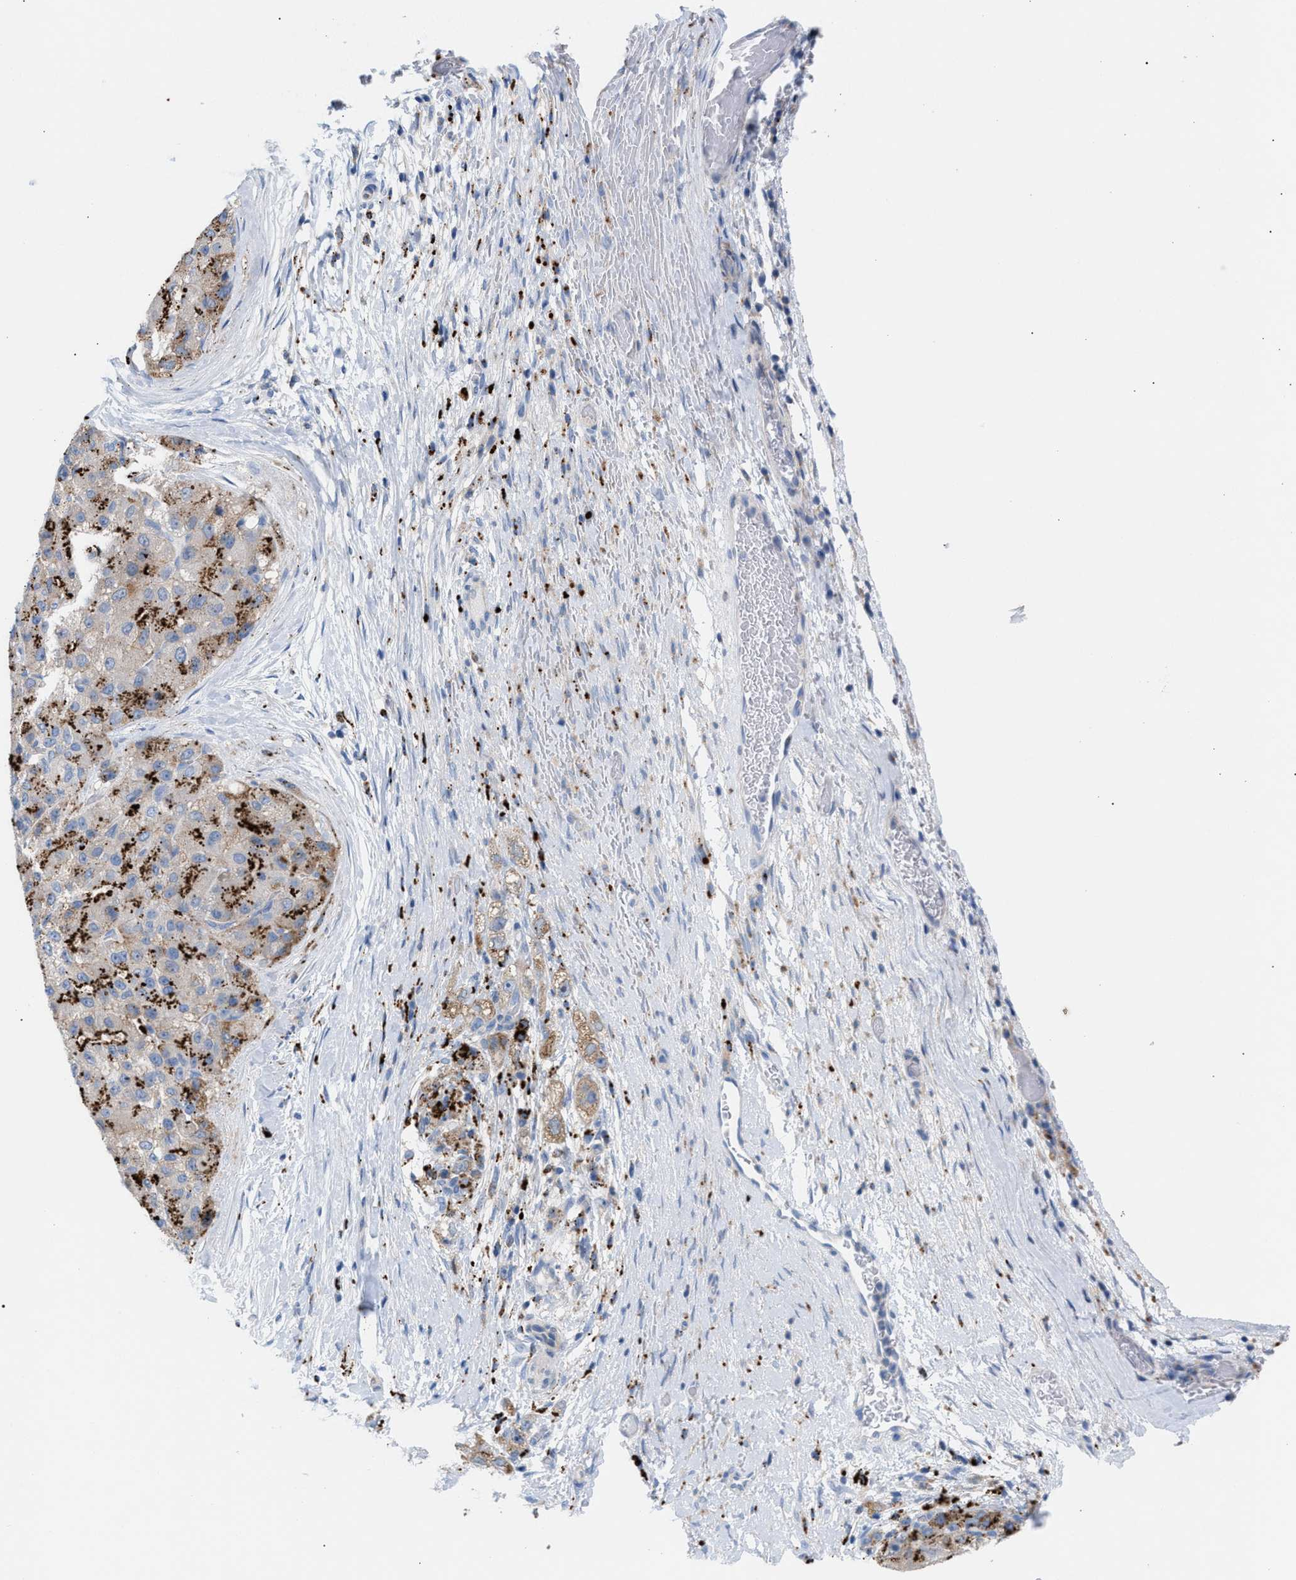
{"staining": {"intensity": "moderate", "quantity": "25%-75%", "location": "cytoplasmic/membranous"}, "tissue": "liver cancer", "cell_type": "Tumor cells", "image_type": "cancer", "snomed": [{"axis": "morphology", "description": "Carcinoma, Hepatocellular, NOS"}, {"axis": "topography", "description": "Liver"}], "caption": "Human liver cancer (hepatocellular carcinoma) stained with a brown dye reveals moderate cytoplasmic/membranous positive staining in about 25%-75% of tumor cells.", "gene": "MBTD1", "patient": {"sex": "male", "age": 80}}